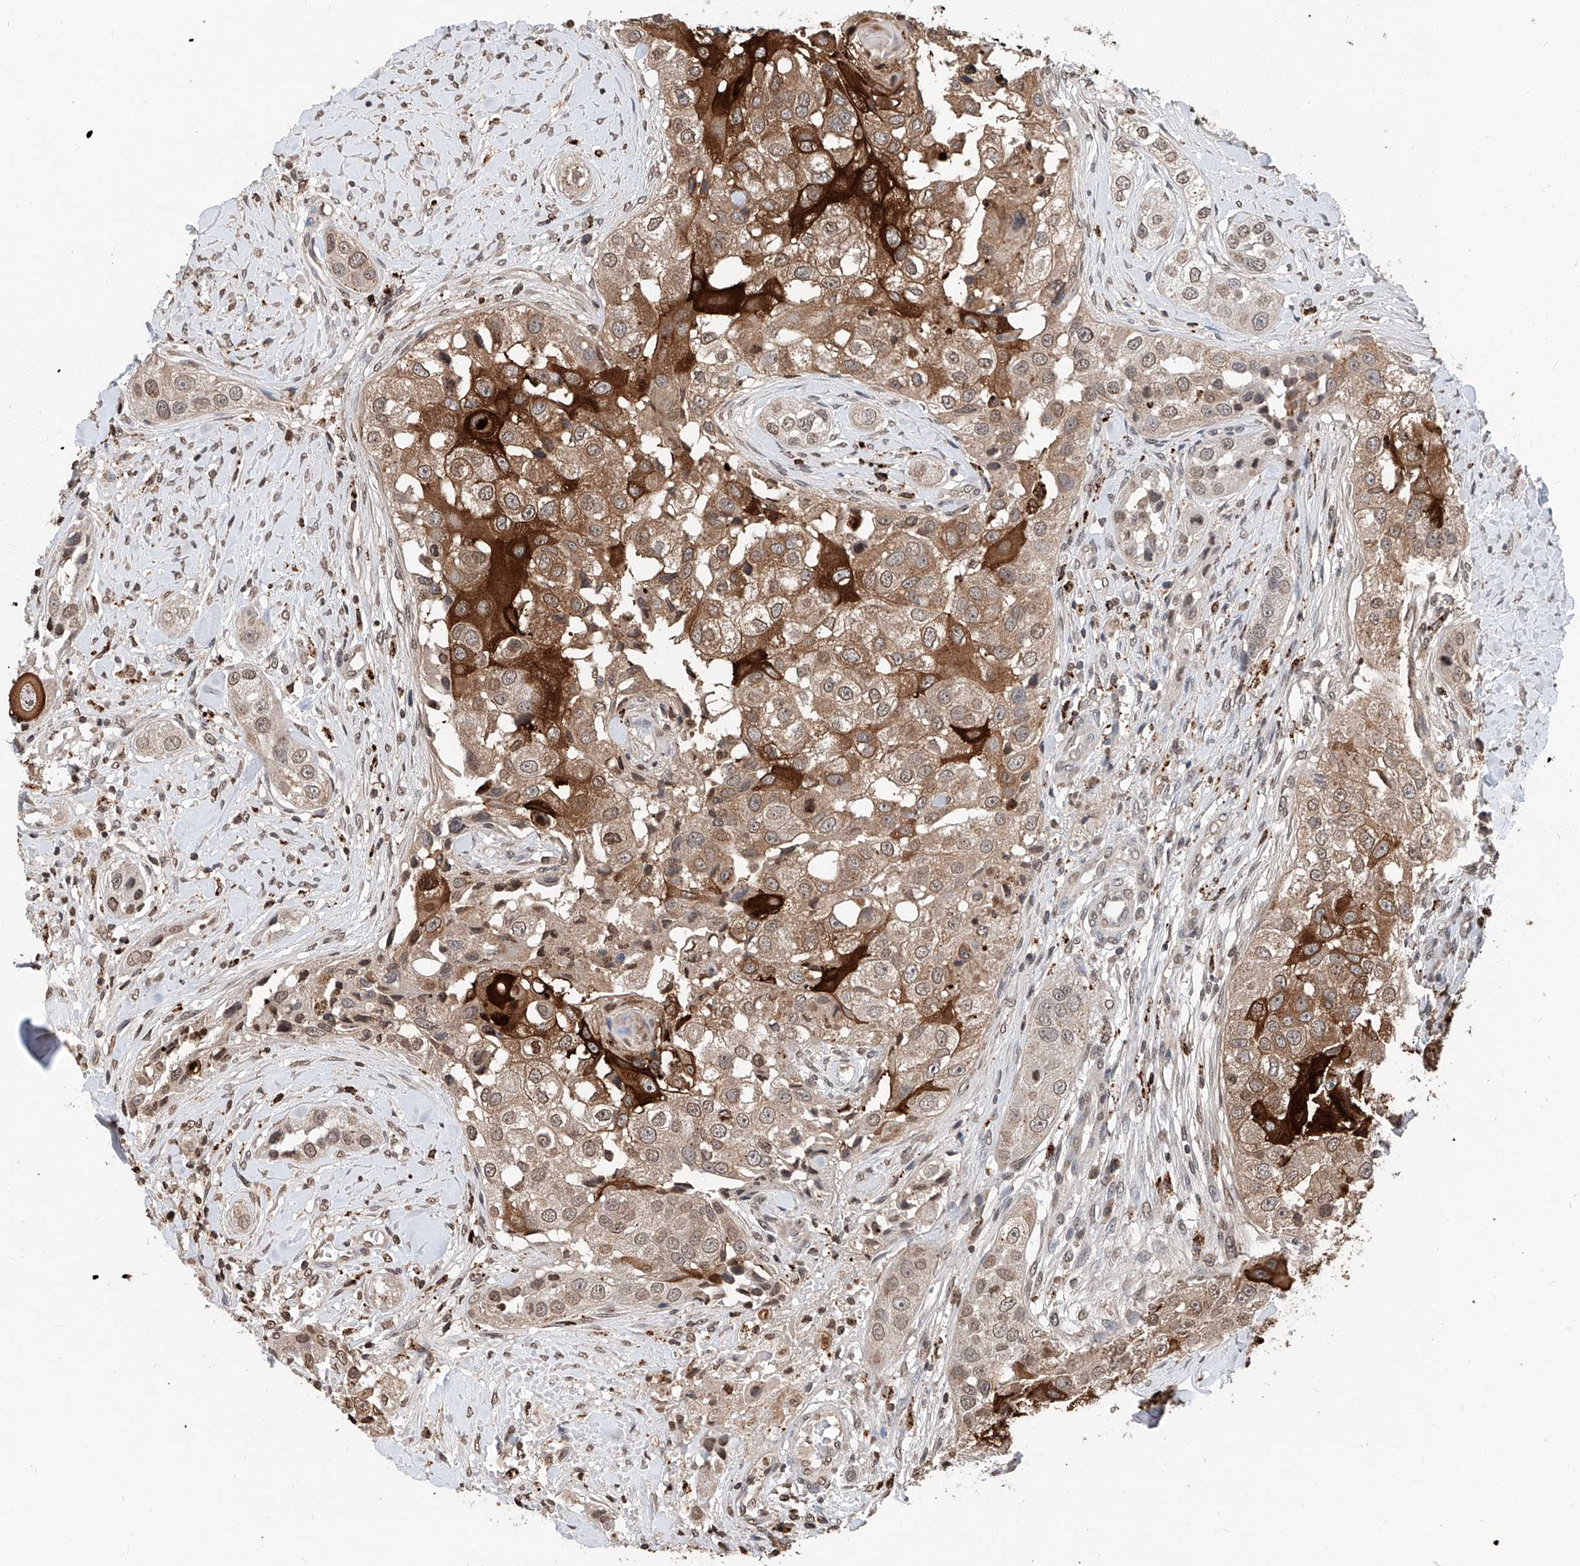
{"staining": {"intensity": "moderate", "quantity": ">75%", "location": "cytoplasmic/membranous,nuclear"}, "tissue": "head and neck cancer", "cell_type": "Tumor cells", "image_type": "cancer", "snomed": [{"axis": "morphology", "description": "Normal tissue, NOS"}, {"axis": "morphology", "description": "Squamous cell carcinoma, NOS"}, {"axis": "topography", "description": "Skeletal muscle"}, {"axis": "topography", "description": "Head-Neck"}], "caption": "IHC of head and neck cancer (squamous cell carcinoma) displays medium levels of moderate cytoplasmic/membranous and nuclear positivity in about >75% of tumor cells.", "gene": "RP9", "patient": {"sex": "male", "age": 51}}